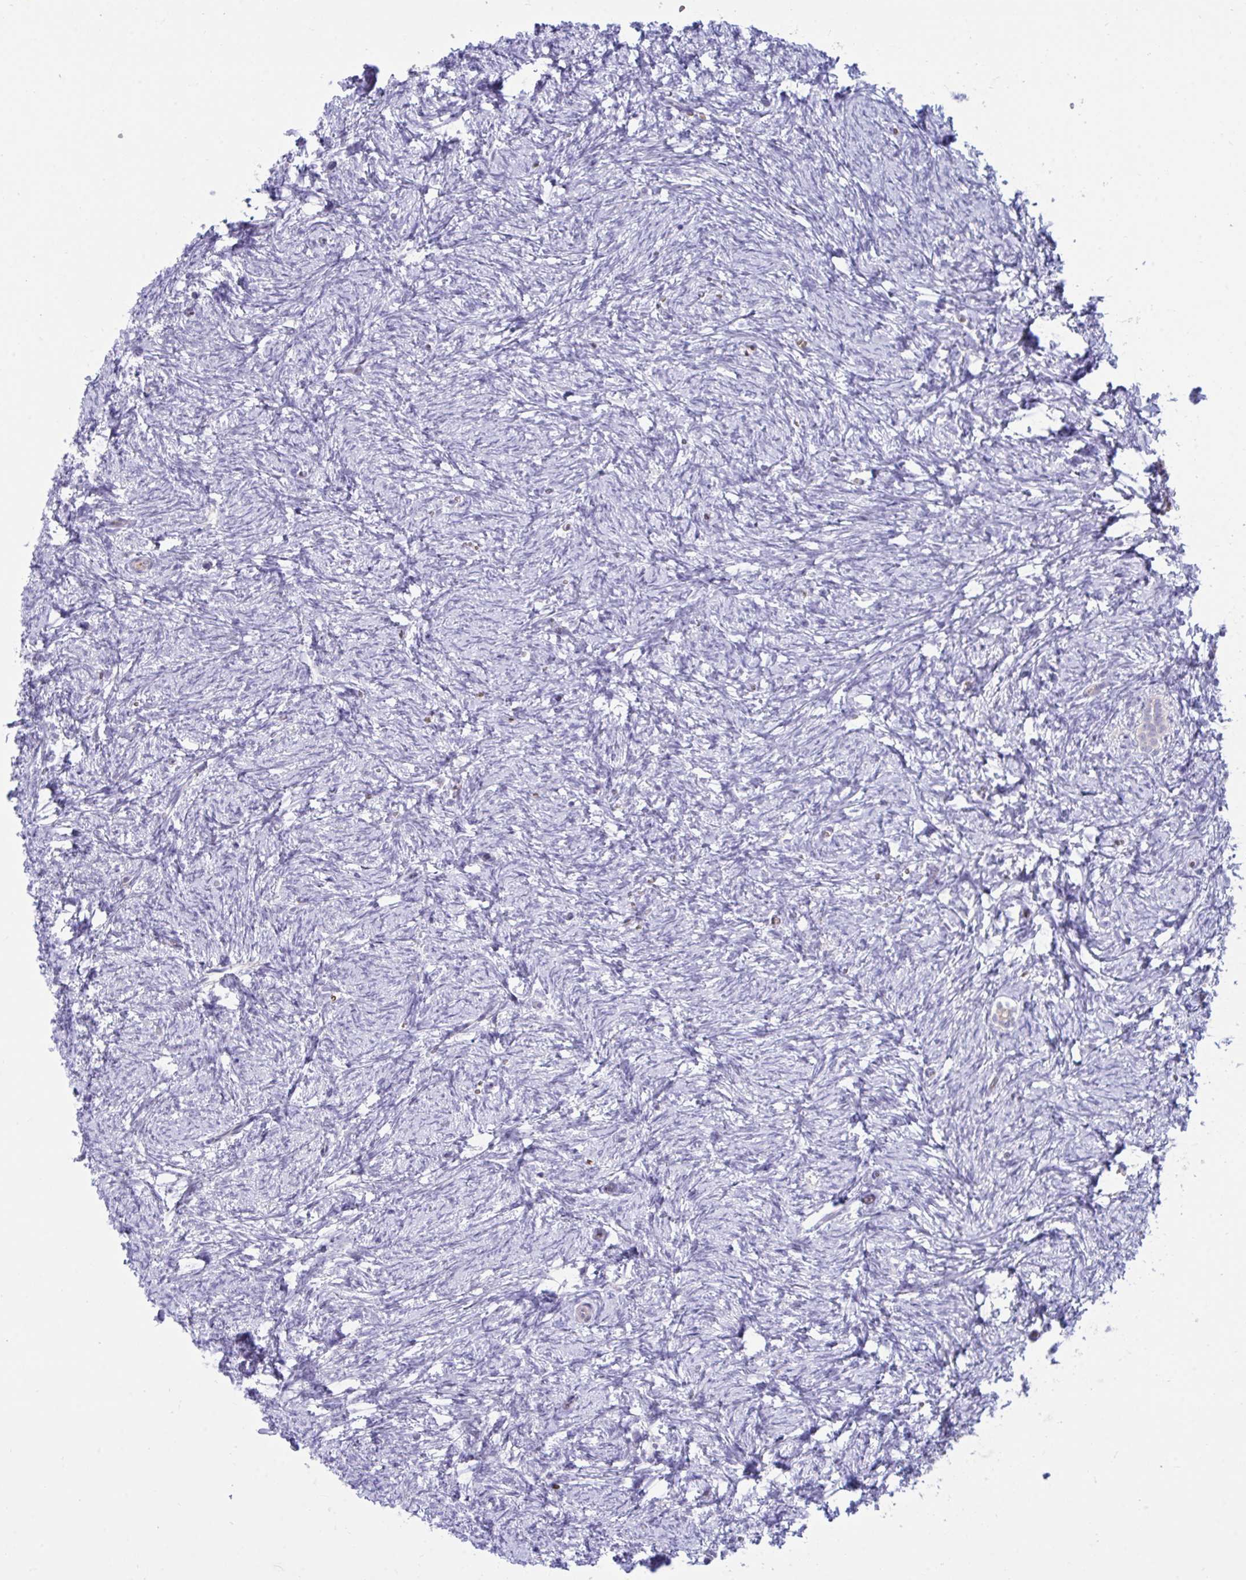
{"staining": {"intensity": "negative", "quantity": "none", "location": "none"}, "tissue": "ovary", "cell_type": "Follicle cells", "image_type": "normal", "snomed": [{"axis": "morphology", "description": "Normal tissue, NOS"}, {"axis": "topography", "description": "Ovary"}], "caption": "A high-resolution photomicrograph shows immunohistochemistry (IHC) staining of benign ovary, which shows no significant expression in follicle cells.", "gene": "CENPQ", "patient": {"sex": "female", "age": 41}}